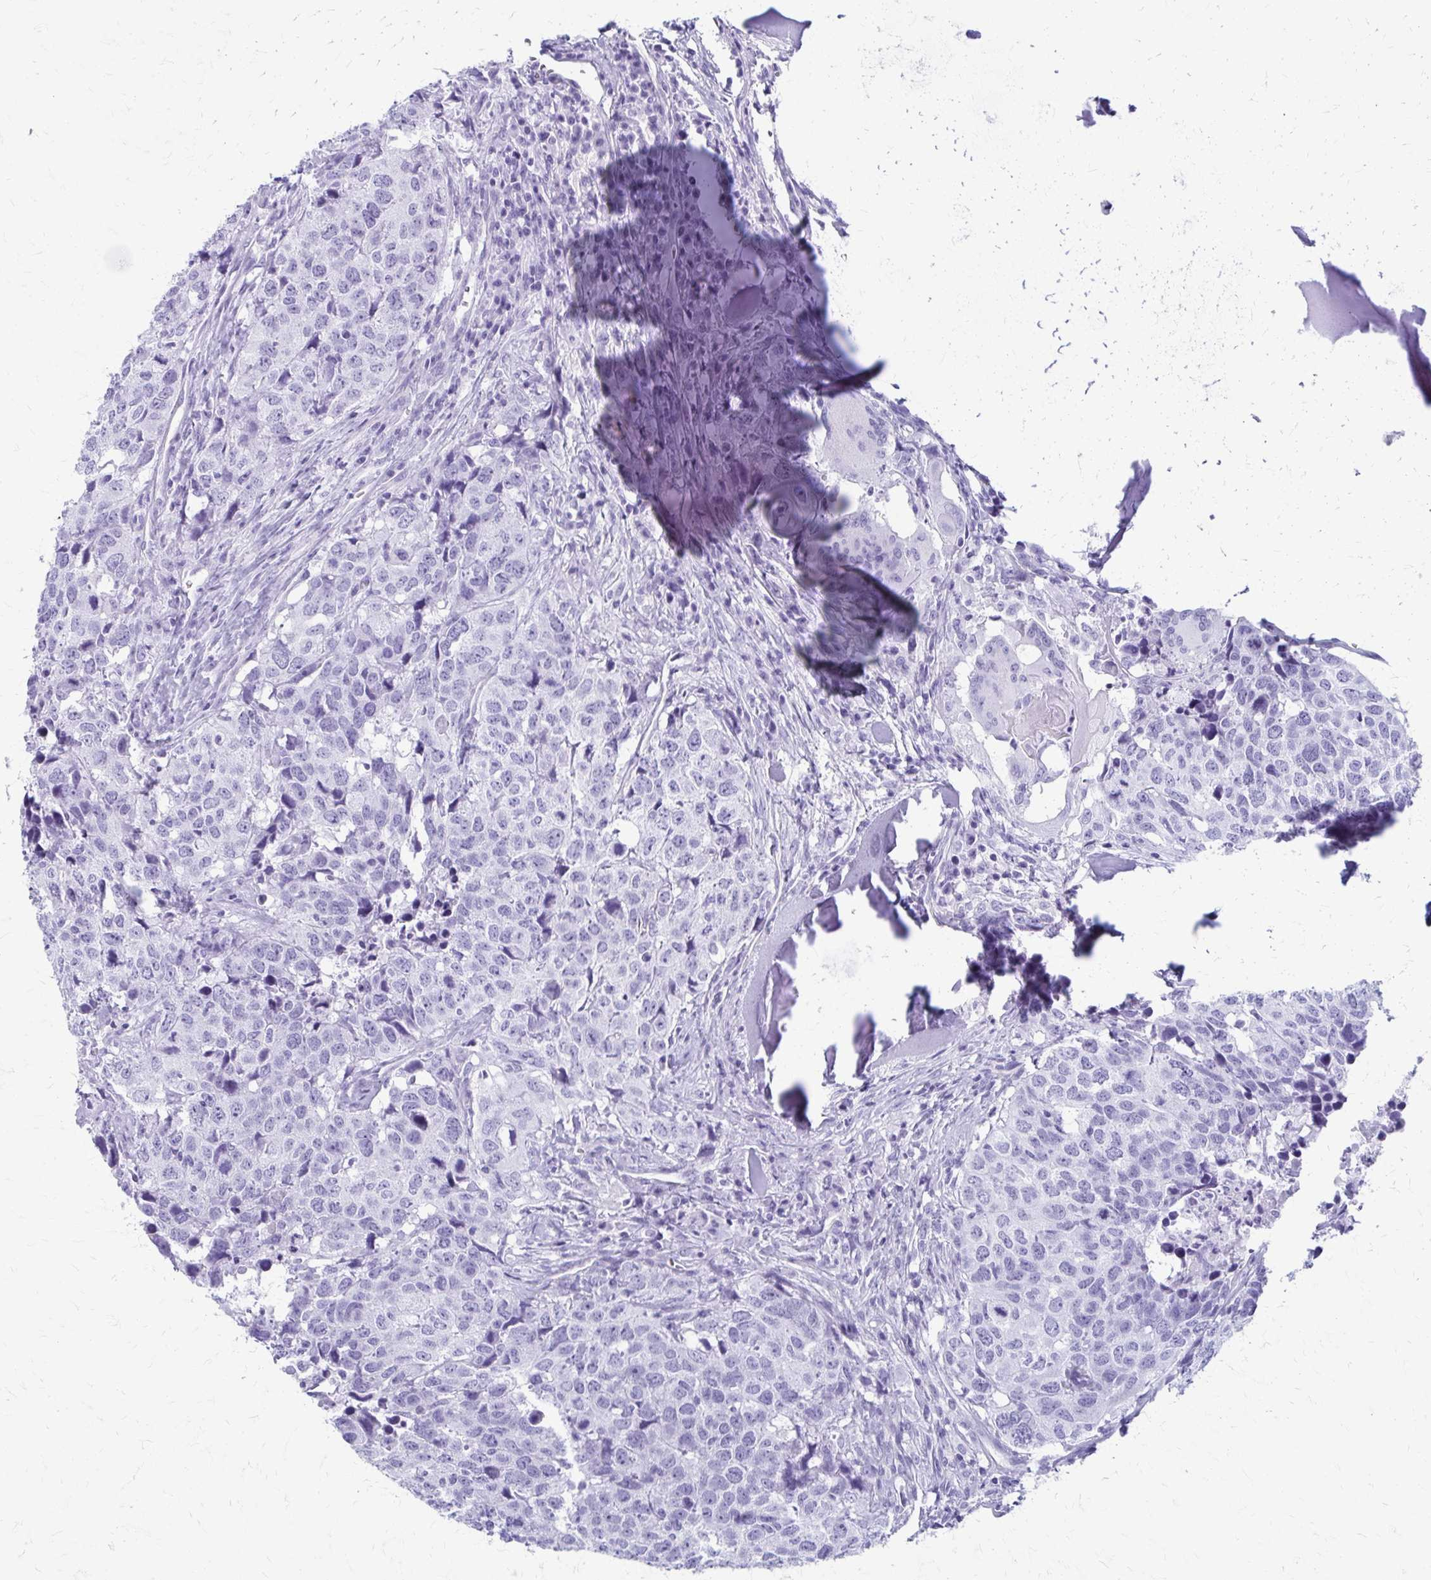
{"staining": {"intensity": "negative", "quantity": "none", "location": "none"}, "tissue": "head and neck cancer", "cell_type": "Tumor cells", "image_type": "cancer", "snomed": [{"axis": "morphology", "description": "Normal tissue, NOS"}, {"axis": "morphology", "description": "Squamous cell carcinoma, NOS"}, {"axis": "topography", "description": "Skeletal muscle"}, {"axis": "topography", "description": "Vascular tissue"}, {"axis": "topography", "description": "Peripheral nerve tissue"}, {"axis": "topography", "description": "Head-Neck"}], "caption": "Histopathology image shows no significant protein positivity in tumor cells of squamous cell carcinoma (head and neck).", "gene": "CELF5", "patient": {"sex": "male", "age": 66}}